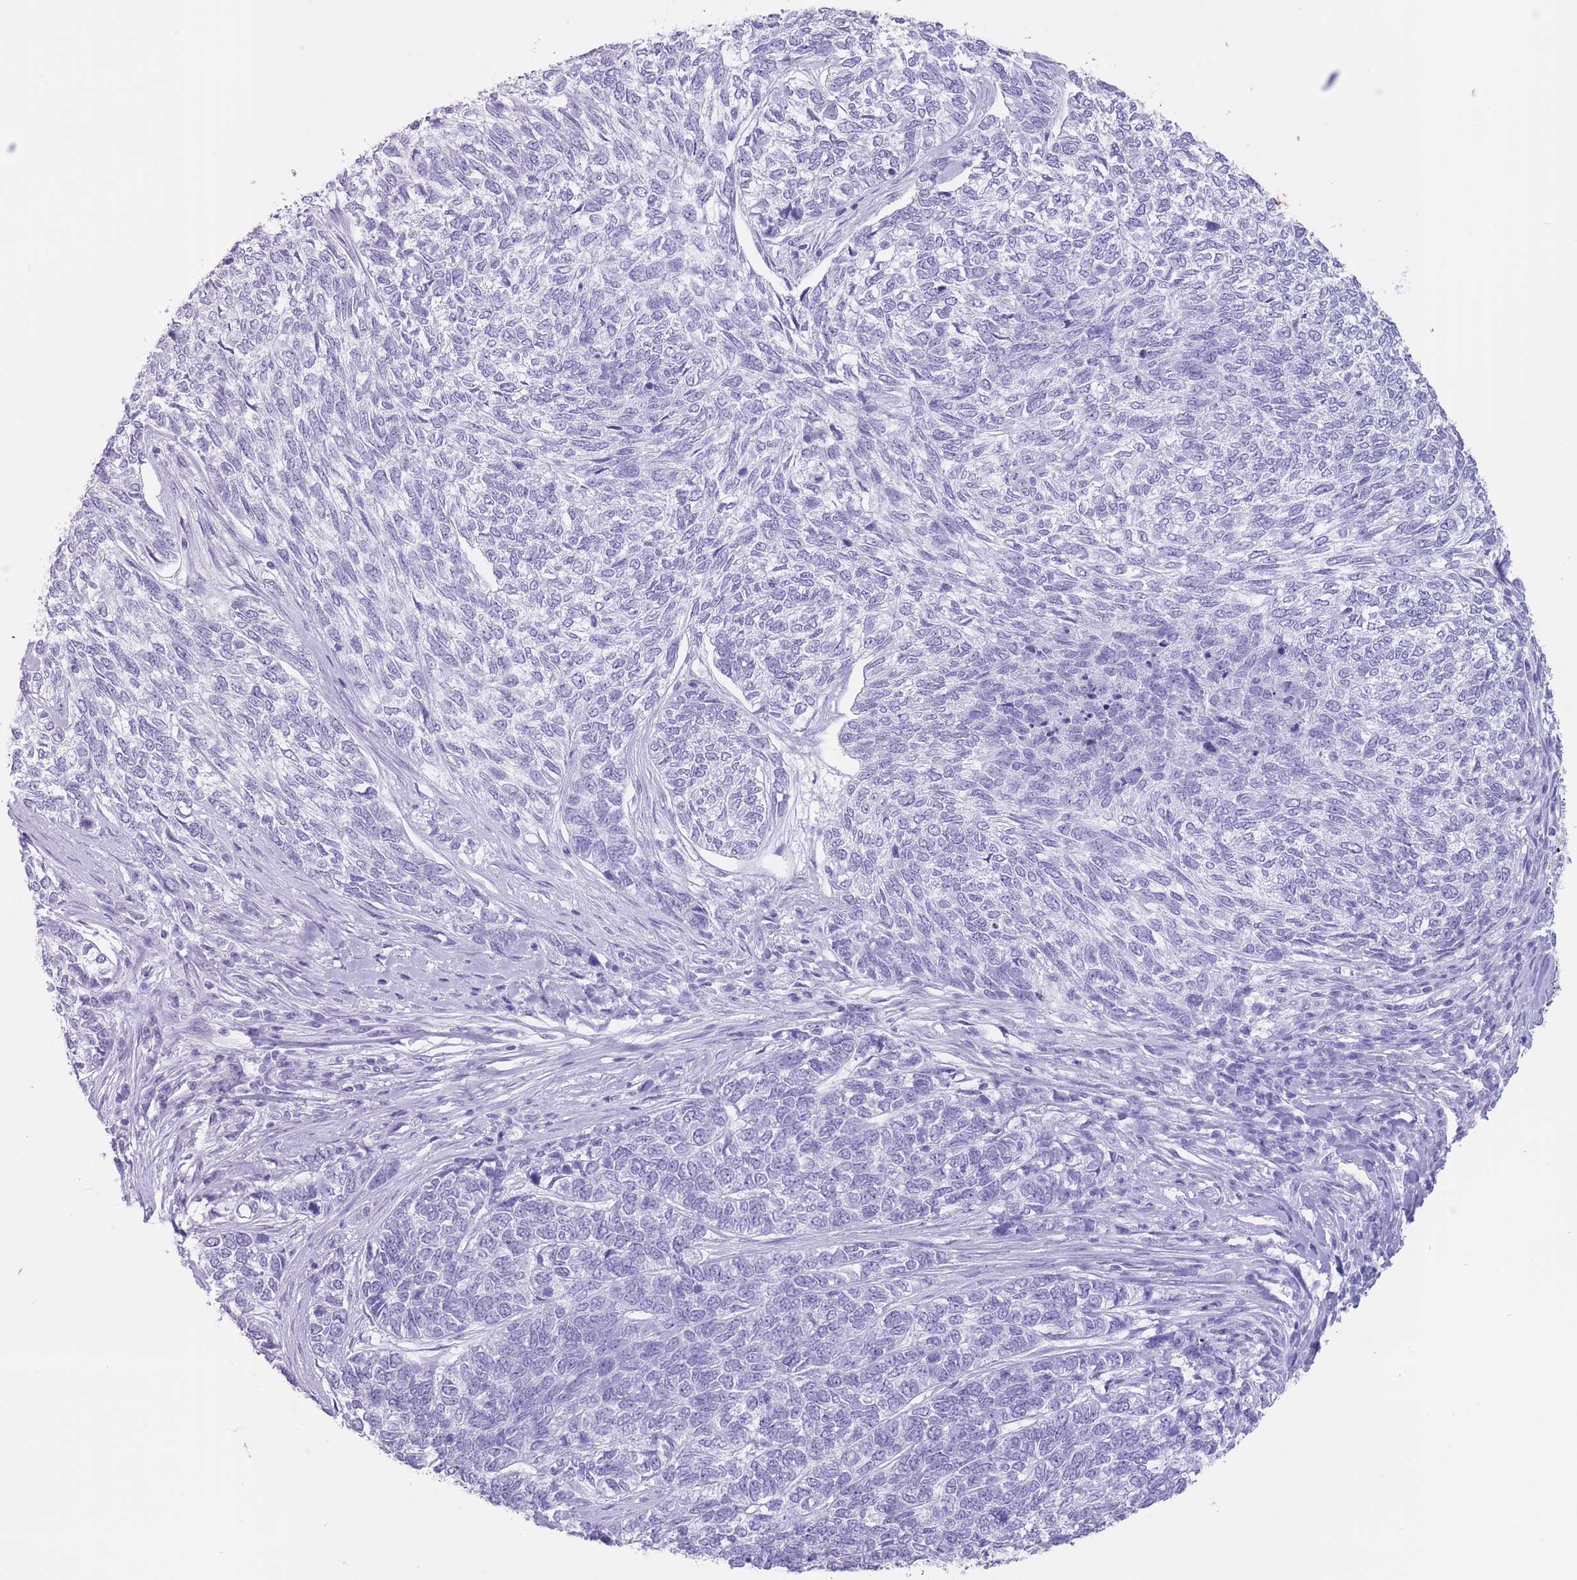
{"staining": {"intensity": "negative", "quantity": "none", "location": "none"}, "tissue": "skin cancer", "cell_type": "Tumor cells", "image_type": "cancer", "snomed": [{"axis": "morphology", "description": "Basal cell carcinoma"}, {"axis": "topography", "description": "Skin"}], "caption": "The photomicrograph exhibits no significant staining in tumor cells of skin basal cell carcinoma. (Immunohistochemistry, brightfield microscopy, high magnification).", "gene": "OR4F21", "patient": {"sex": "female", "age": 65}}